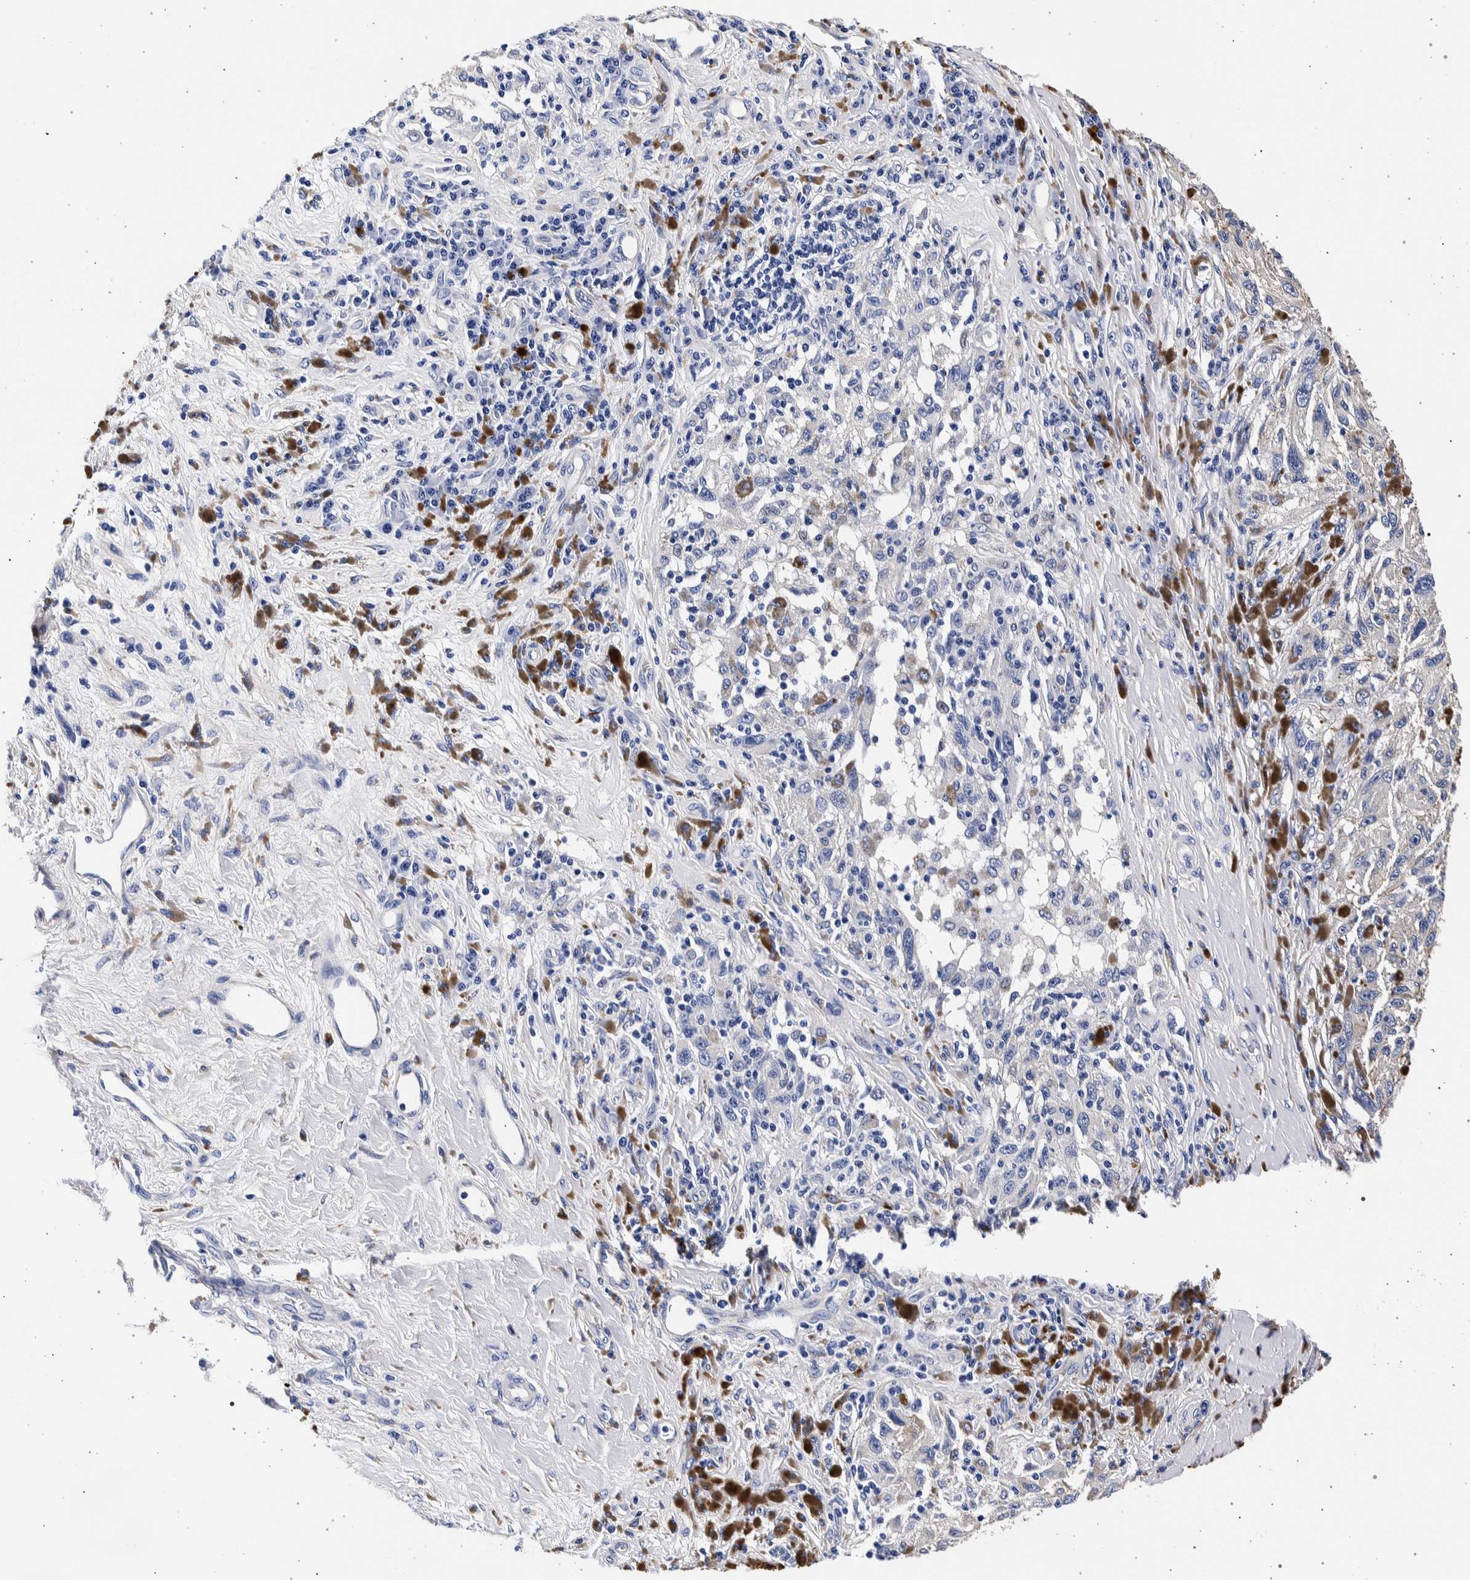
{"staining": {"intensity": "negative", "quantity": "none", "location": "none"}, "tissue": "melanoma", "cell_type": "Tumor cells", "image_type": "cancer", "snomed": [{"axis": "morphology", "description": "Malignant melanoma, NOS"}, {"axis": "topography", "description": "Skin"}], "caption": "Protein analysis of melanoma shows no significant positivity in tumor cells.", "gene": "NIBAN2", "patient": {"sex": "female", "age": 73}}